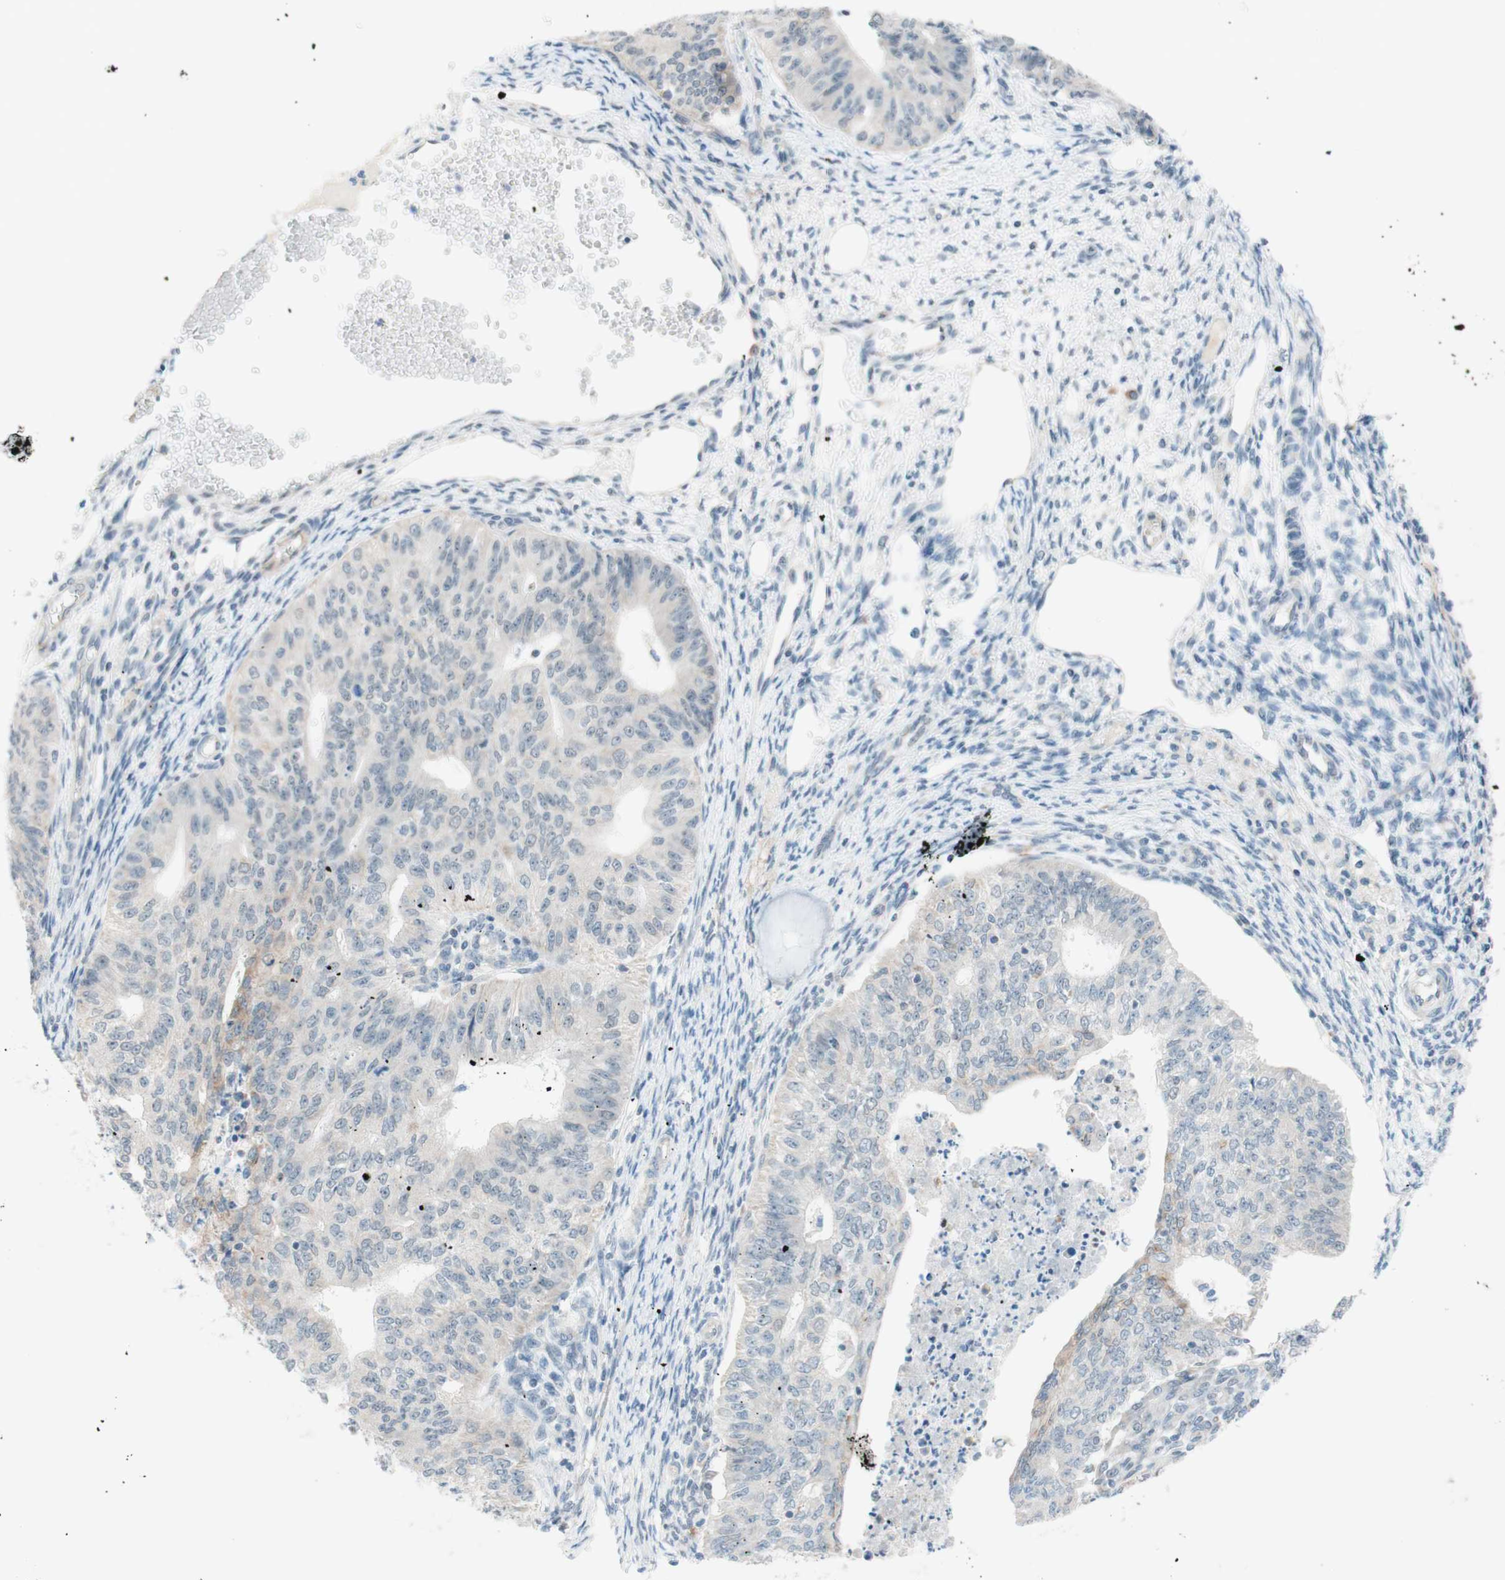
{"staining": {"intensity": "weak", "quantity": "<25%", "location": "cytoplasmic/membranous"}, "tissue": "endometrial cancer", "cell_type": "Tumor cells", "image_type": "cancer", "snomed": [{"axis": "morphology", "description": "Adenocarcinoma, NOS"}, {"axis": "topography", "description": "Endometrium"}], "caption": "DAB (3,3'-diaminobenzidine) immunohistochemical staining of human endometrial cancer reveals no significant staining in tumor cells.", "gene": "JPH1", "patient": {"sex": "female", "age": 32}}